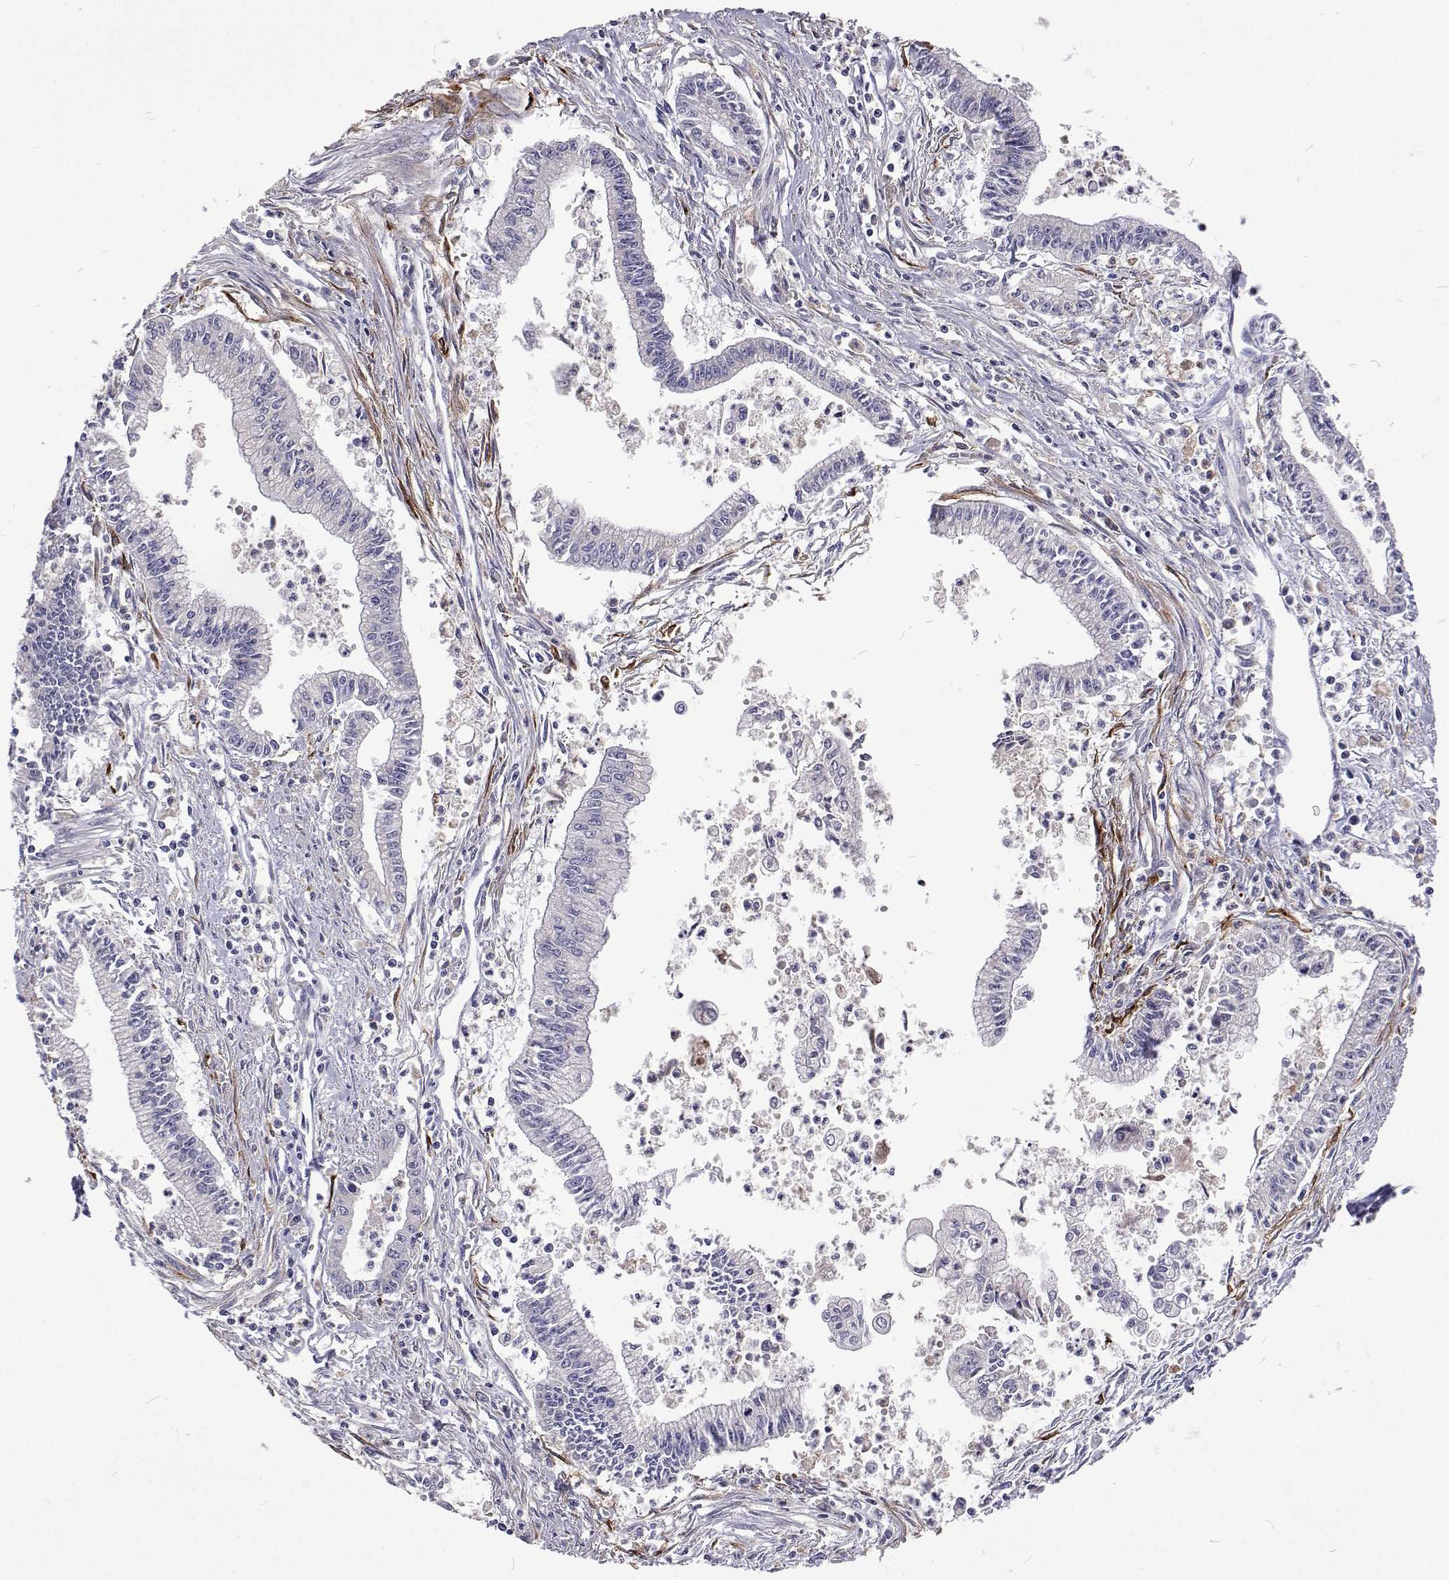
{"staining": {"intensity": "negative", "quantity": "none", "location": "none"}, "tissue": "pancreatic cancer", "cell_type": "Tumor cells", "image_type": "cancer", "snomed": [{"axis": "morphology", "description": "Adenocarcinoma, NOS"}, {"axis": "topography", "description": "Pancreas"}], "caption": "Immunohistochemistry histopathology image of neoplastic tissue: human pancreatic cancer (adenocarcinoma) stained with DAB displays no significant protein positivity in tumor cells.", "gene": "NPR3", "patient": {"sex": "female", "age": 65}}